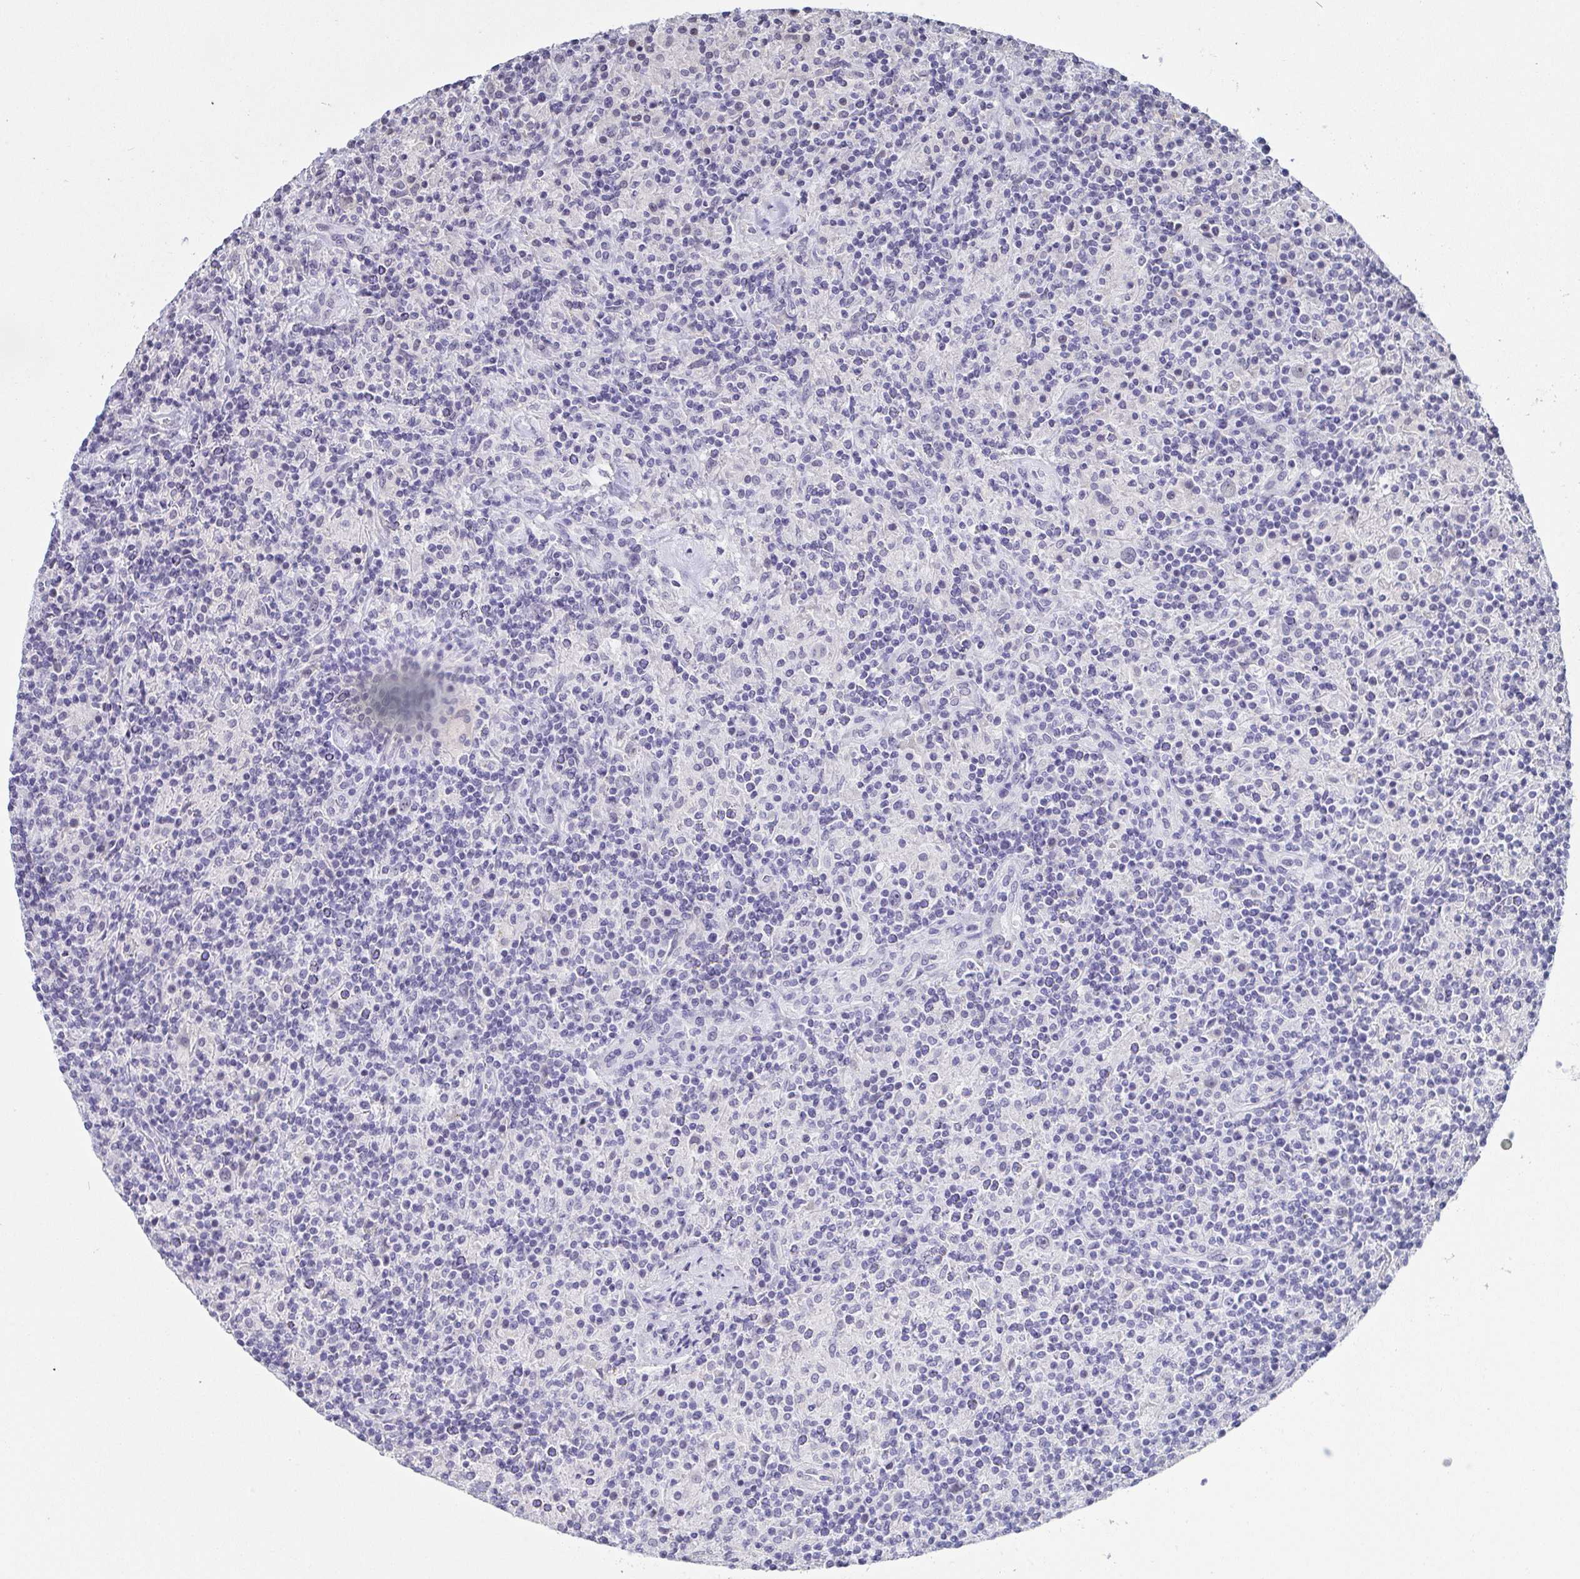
{"staining": {"intensity": "negative", "quantity": "none", "location": "none"}, "tissue": "lymphoma", "cell_type": "Tumor cells", "image_type": "cancer", "snomed": [{"axis": "morphology", "description": "Hodgkin's disease, NOS"}, {"axis": "topography", "description": "Lymph node"}], "caption": "This is an immunohistochemistry (IHC) histopathology image of human Hodgkin's disease. There is no expression in tumor cells.", "gene": "NEFH", "patient": {"sex": "male", "age": 70}}